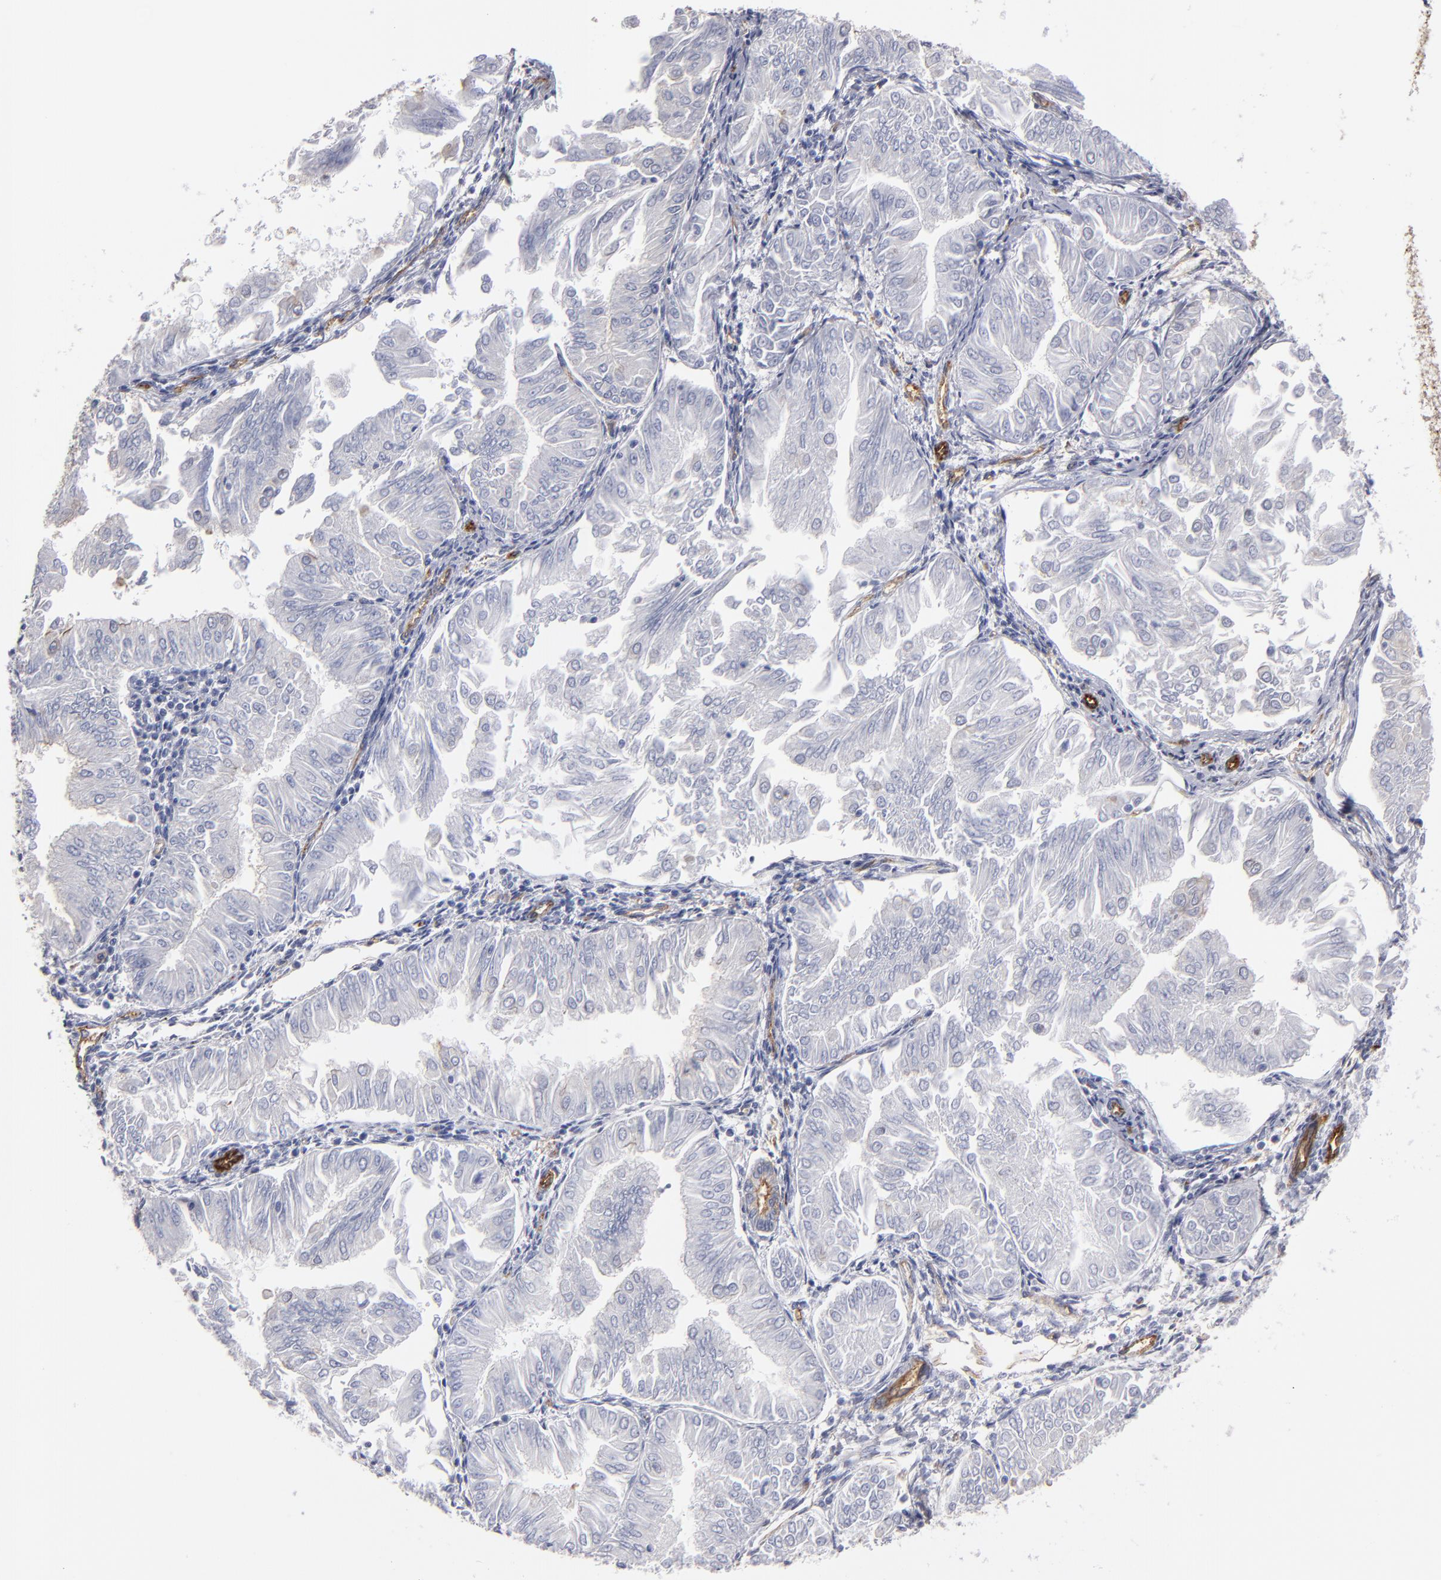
{"staining": {"intensity": "negative", "quantity": "none", "location": "none"}, "tissue": "endometrial cancer", "cell_type": "Tumor cells", "image_type": "cancer", "snomed": [{"axis": "morphology", "description": "Adenocarcinoma, NOS"}, {"axis": "topography", "description": "Endometrium"}], "caption": "Tumor cells show no significant protein expression in endometrial adenocarcinoma.", "gene": "TM4SF1", "patient": {"sex": "female", "age": 53}}